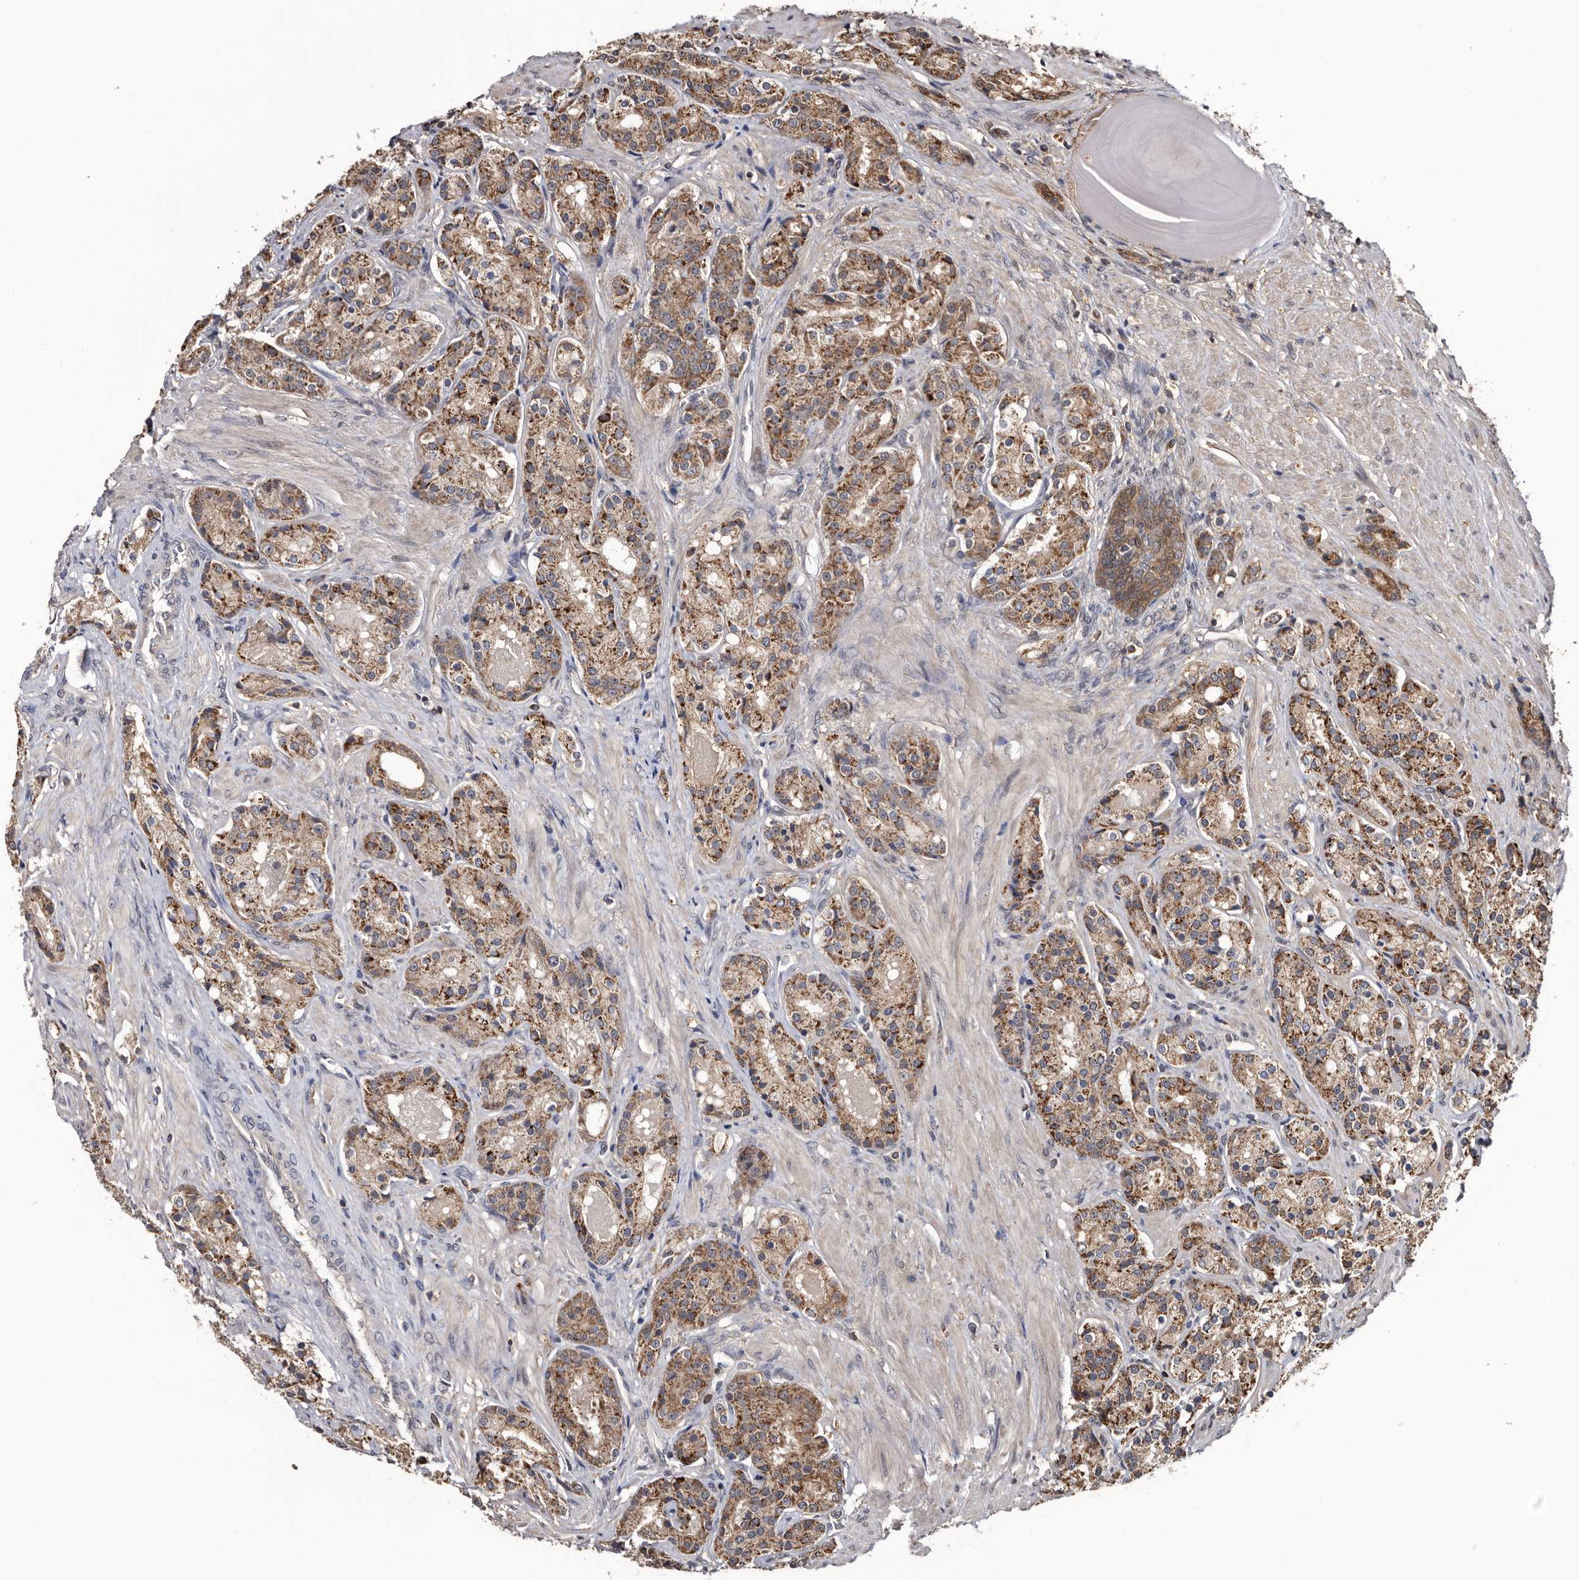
{"staining": {"intensity": "moderate", "quantity": ">75%", "location": "cytoplasmic/membranous"}, "tissue": "prostate cancer", "cell_type": "Tumor cells", "image_type": "cancer", "snomed": [{"axis": "morphology", "description": "Adenocarcinoma, High grade"}, {"axis": "topography", "description": "Prostate"}], "caption": "Moderate cytoplasmic/membranous positivity for a protein is seen in about >75% of tumor cells of prostate cancer (high-grade adenocarcinoma) using IHC.", "gene": "TTI2", "patient": {"sex": "male", "age": 60}}